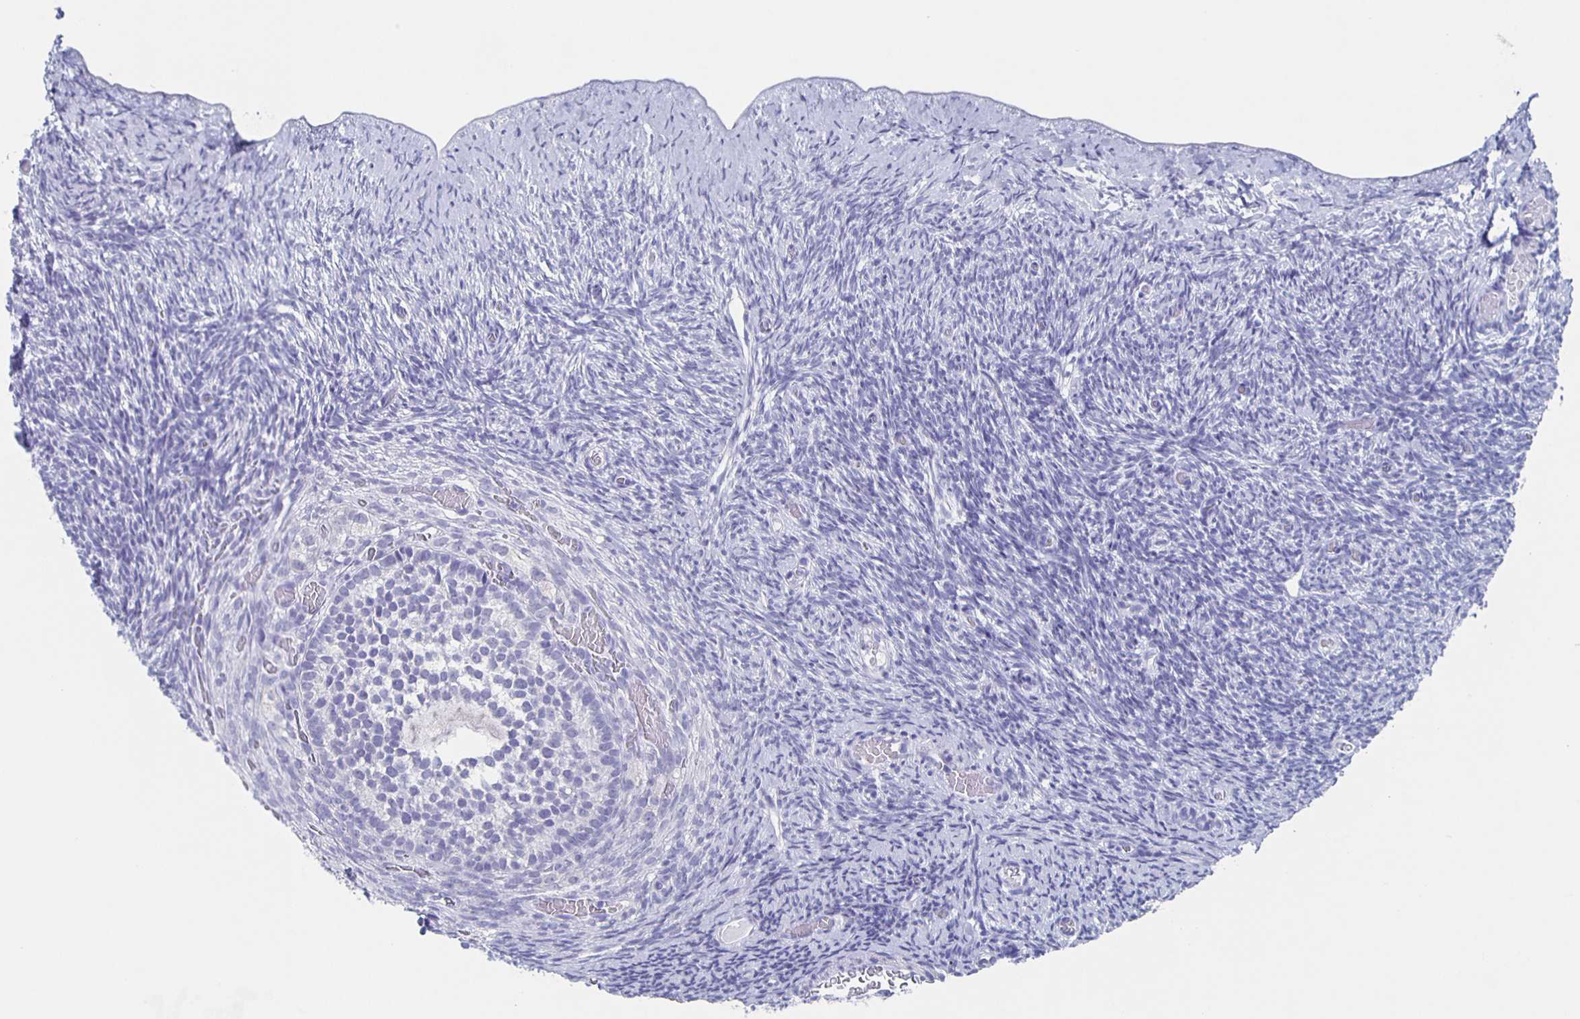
{"staining": {"intensity": "negative", "quantity": "none", "location": "none"}, "tissue": "ovary", "cell_type": "Follicle cells", "image_type": "normal", "snomed": [{"axis": "morphology", "description": "Normal tissue, NOS"}, {"axis": "topography", "description": "Ovary"}], "caption": "This image is of normal ovary stained with immunohistochemistry (IHC) to label a protein in brown with the nuclei are counter-stained blue. There is no staining in follicle cells.", "gene": "SLC34A2", "patient": {"sex": "female", "age": 39}}